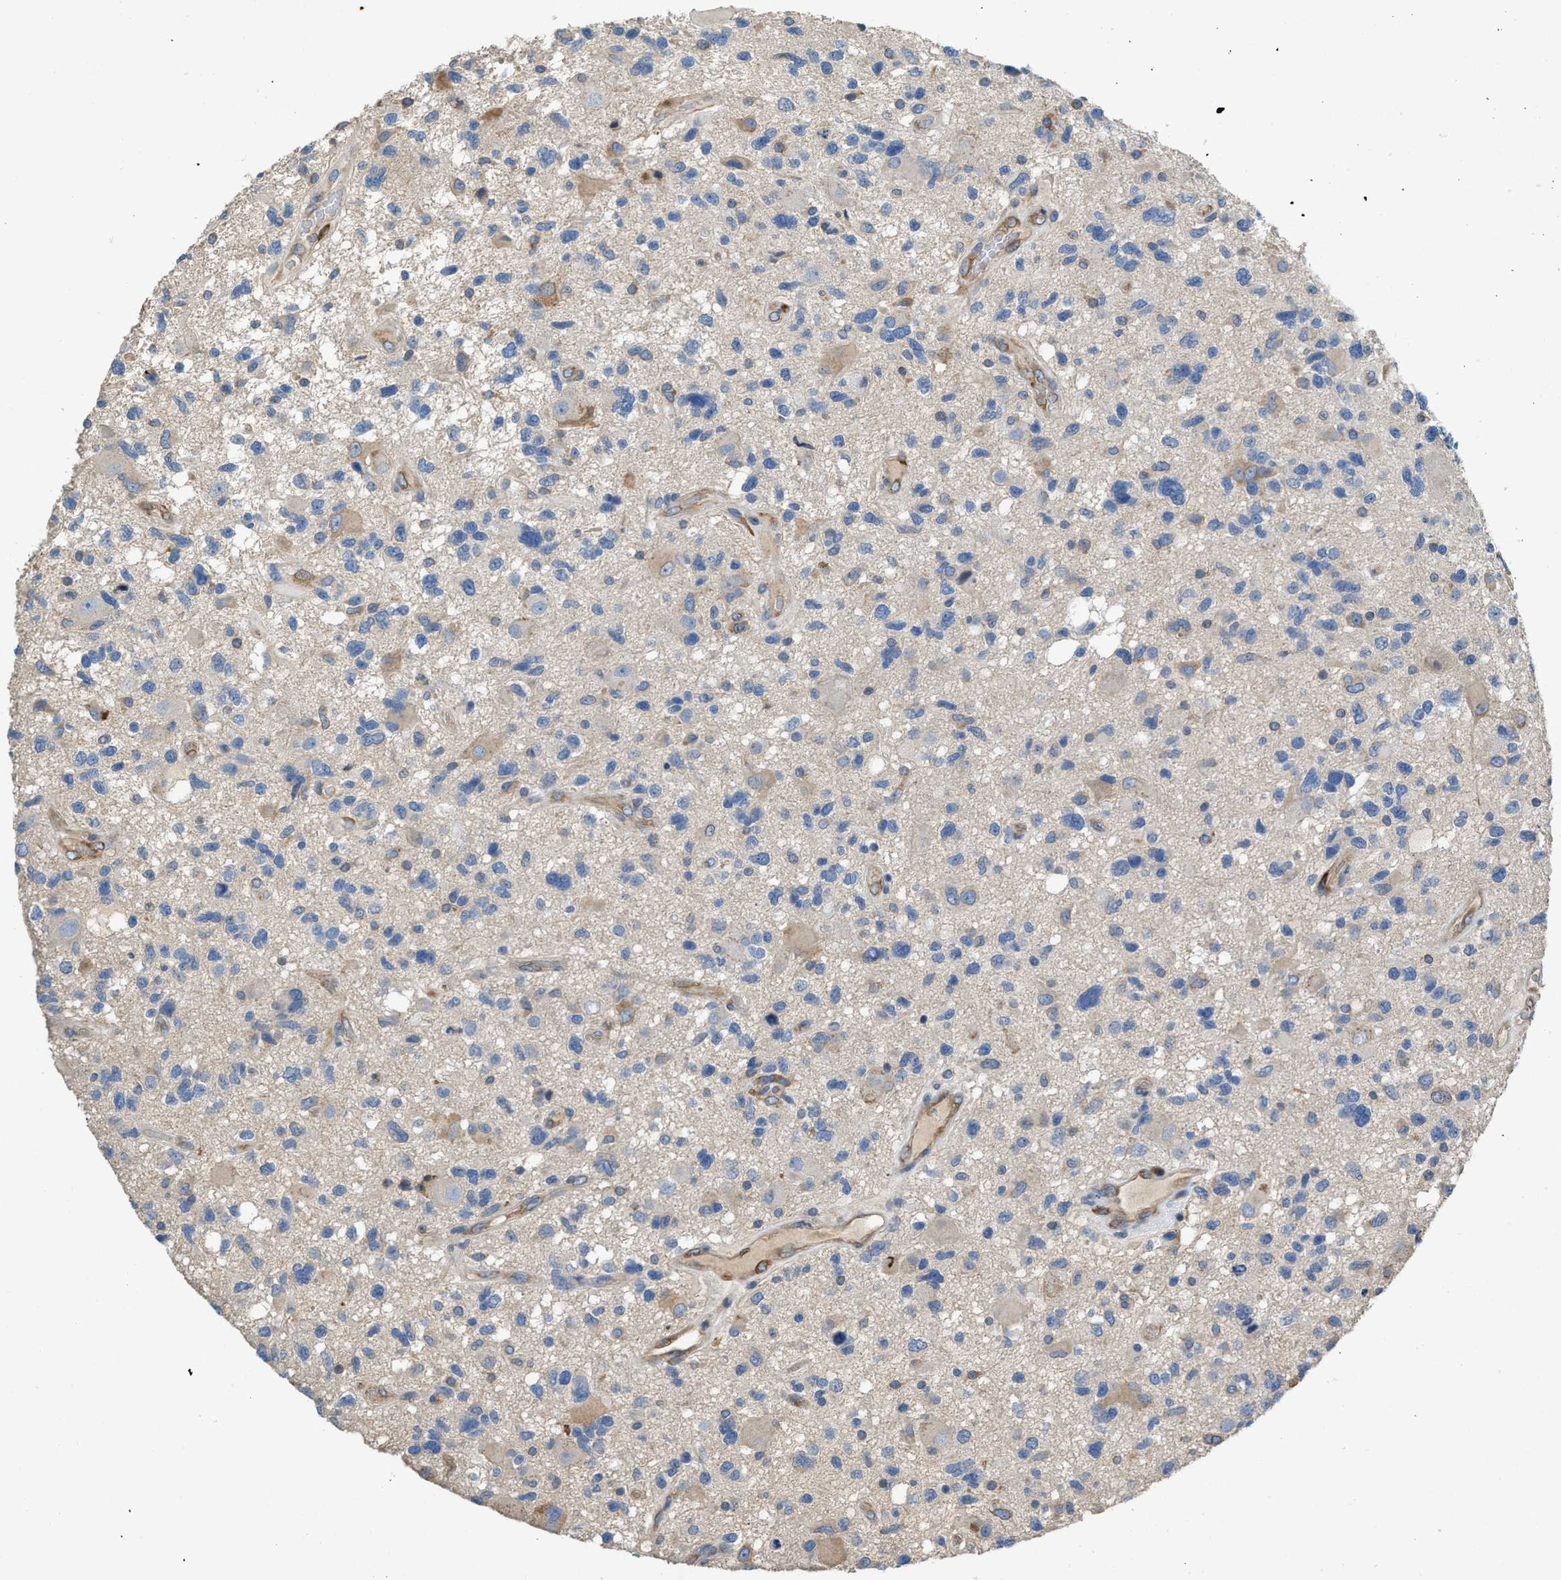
{"staining": {"intensity": "weak", "quantity": "<25%", "location": "cytoplasmic/membranous"}, "tissue": "glioma", "cell_type": "Tumor cells", "image_type": "cancer", "snomed": [{"axis": "morphology", "description": "Glioma, malignant, High grade"}, {"axis": "topography", "description": "Brain"}], "caption": "A high-resolution histopathology image shows immunohistochemistry staining of malignant glioma (high-grade), which shows no significant positivity in tumor cells.", "gene": "GGCX", "patient": {"sex": "male", "age": 33}}